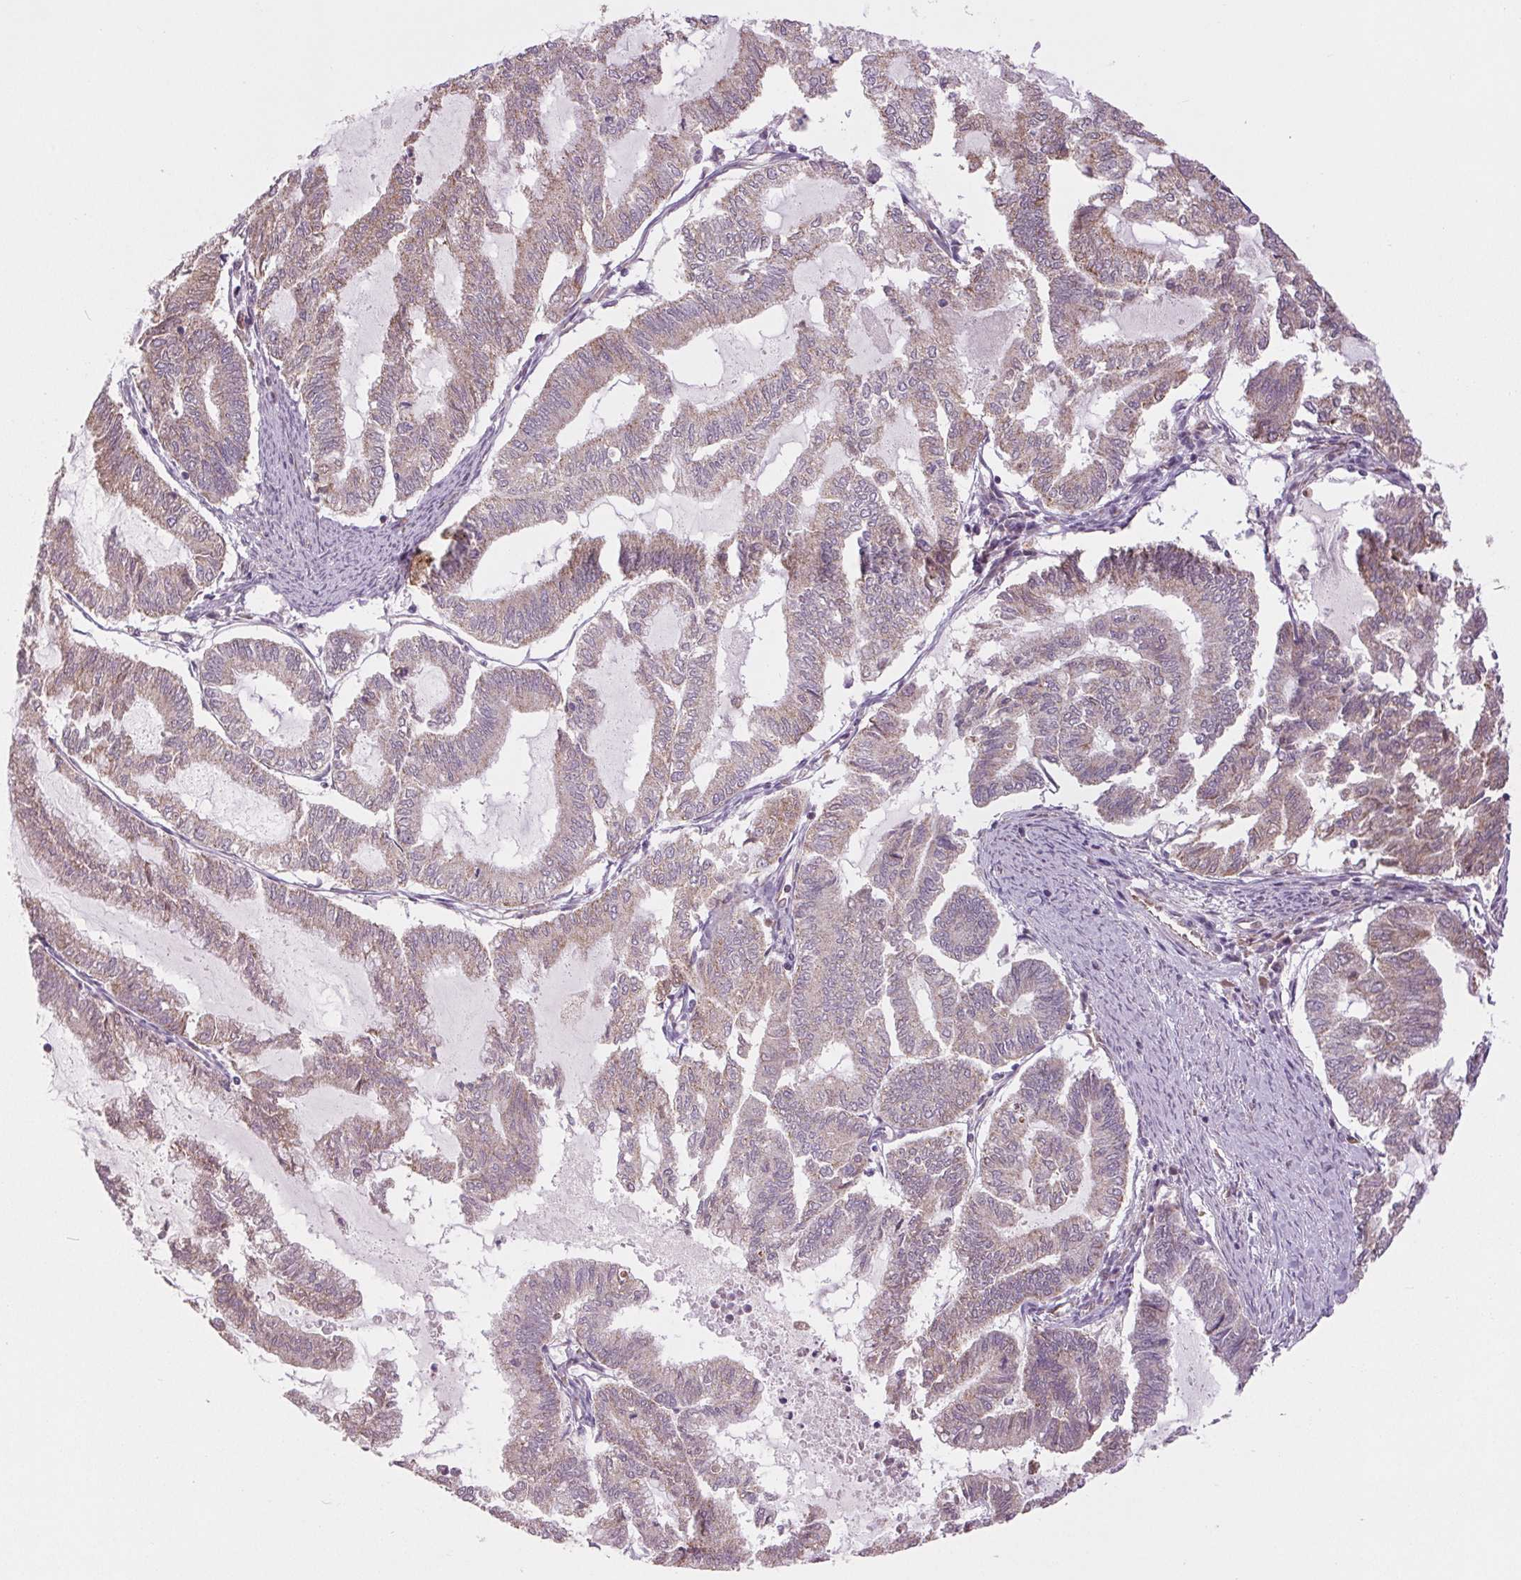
{"staining": {"intensity": "weak", "quantity": "25%-75%", "location": "cytoplasmic/membranous"}, "tissue": "endometrial cancer", "cell_type": "Tumor cells", "image_type": "cancer", "snomed": [{"axis": "morphology", "description": "Adenocarcinoma, NOS"}, {"axis": "topography", "description": "Endometrium"}], "caption": "Immunohistochemical staining of endometrial adenocarcinoma shows low levels of weak cytoplasmic/membranous protein positivity in about 25%-75% of tumor cells. The staining is performed using DAB brown chromogen to label protein expression. The nuclei are counter-stained blue using hematoxylin.", "gene": "MAP3K5", "patient": {"sex": "female", "age": 79}}